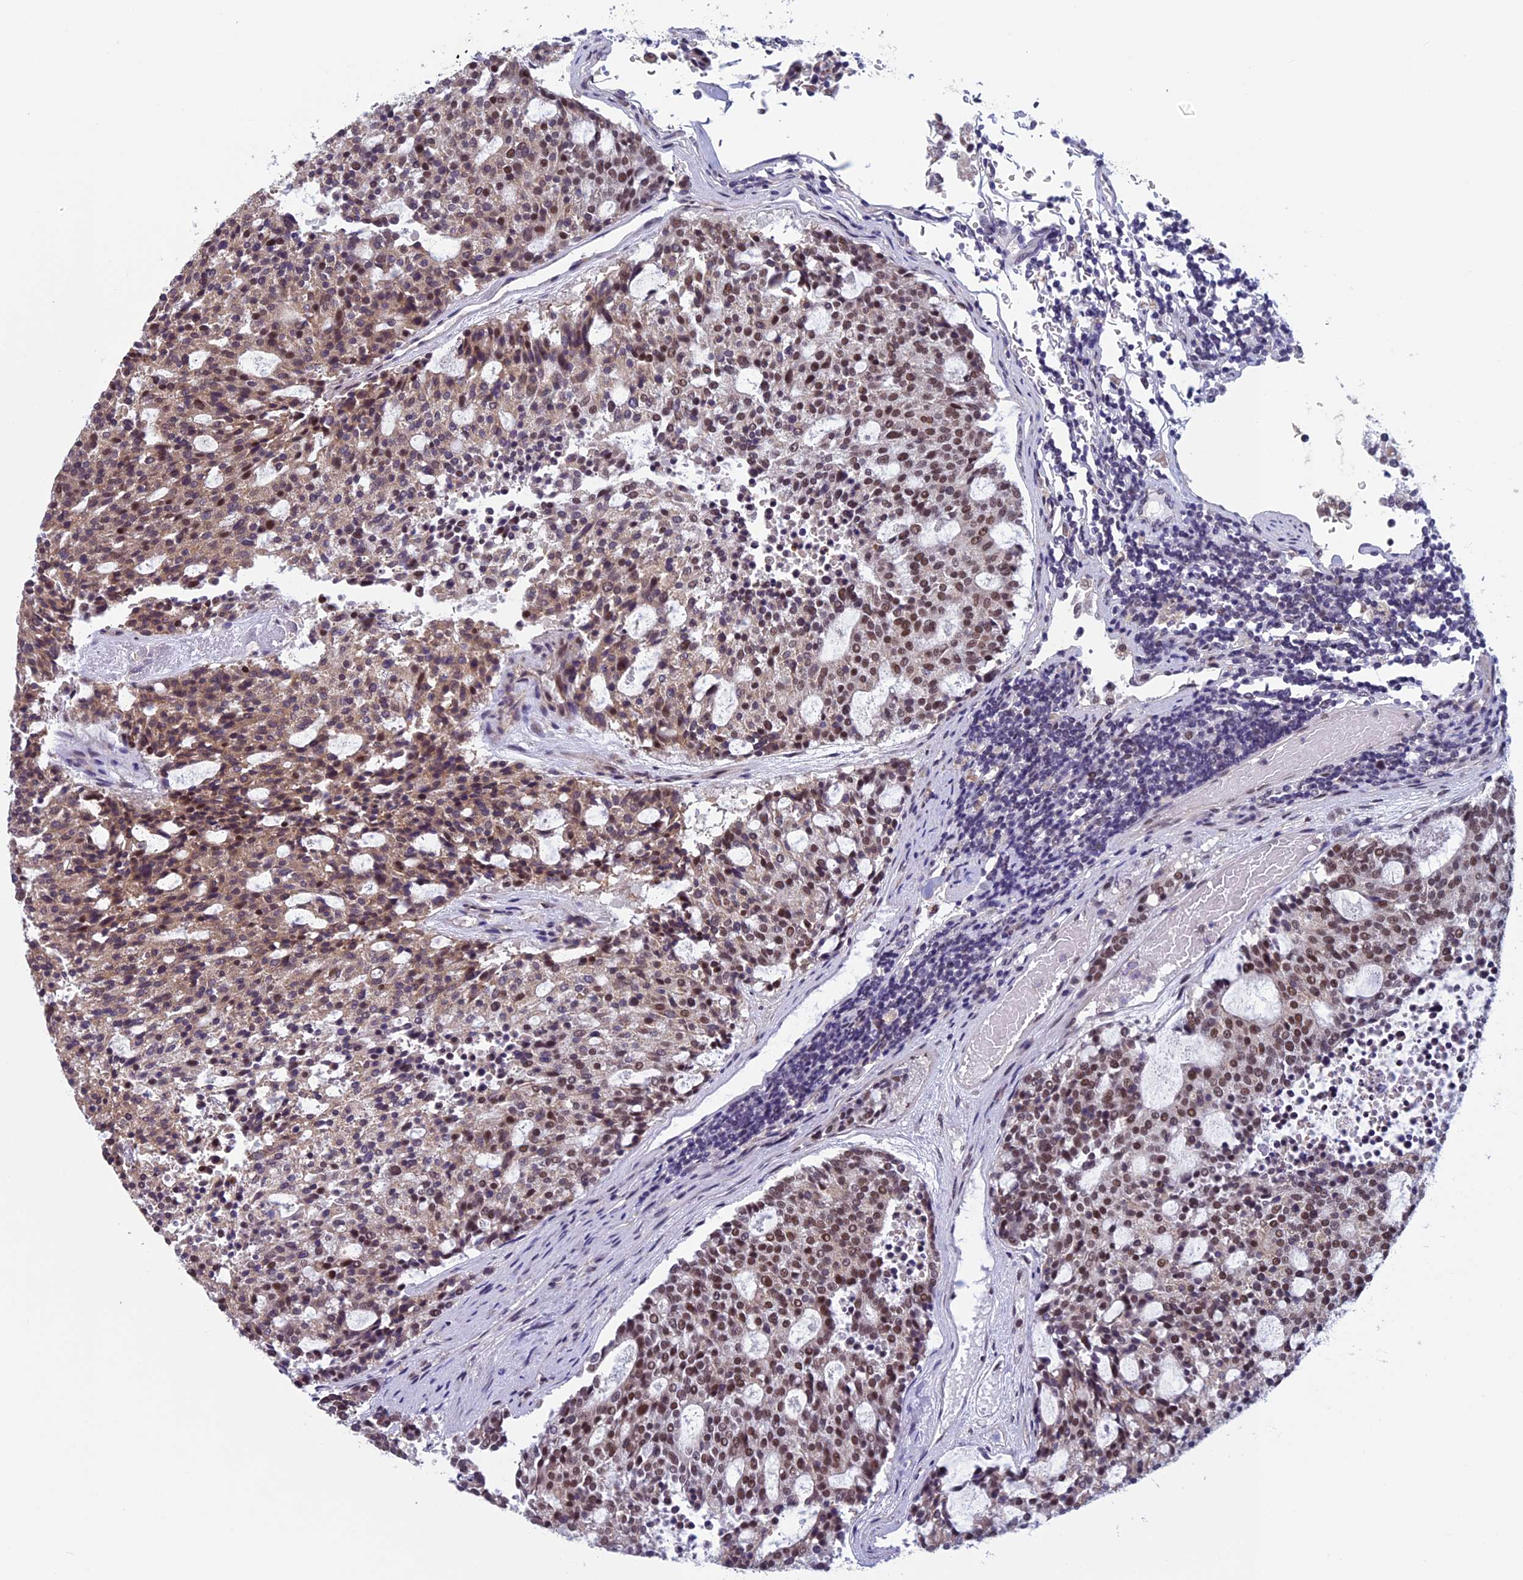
{"staining": {"intensity": "moderate", "quantity": "25%-75%", "location": "cytoplasmic/membranous,nuclear"}, "tissue": "carcinoid", "cell_type": "Tumor cells", "image_type": "cancer", "snomed": [{"axis": "morphology", "description": "Carcinoid, malignant, NOS"}, {"axis": "topography", "description": "Pancreas"}], "caption": "Protein expression analysis of human carcinoid reveals moderate cytoplasmic/membranous and nuclear expression in approximately 25%-75% of tumor cells.", "gene": "RNF40", "patient": {"sex": "female", "age": 54}}